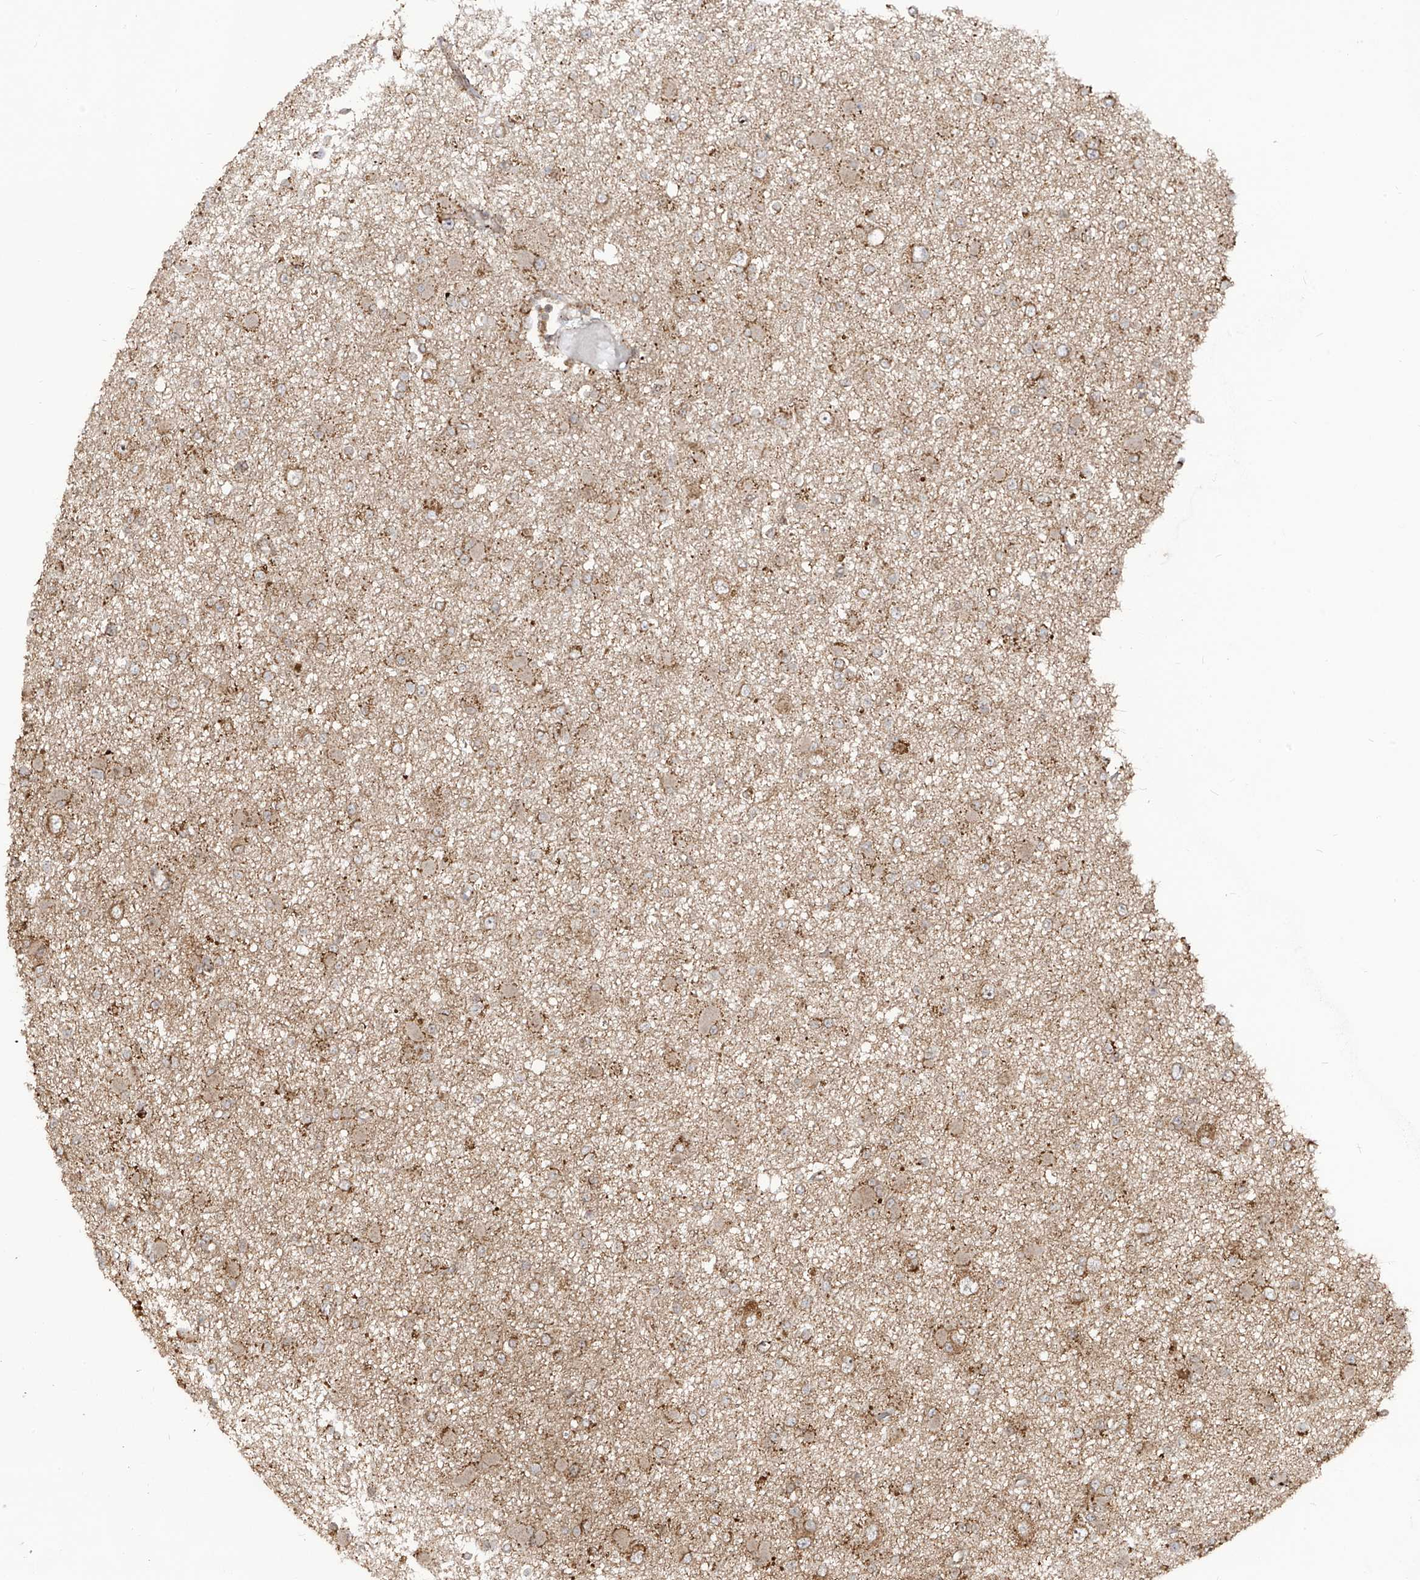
{"staining": {"intensity": "moderate", "quantity": ">75%", "location": "cytoplasmic/membranous"}, "tissue": "glioma", "cell_type": "Tumor cells", "image_type": "cancer", "snomed": [{"axis": "morphology", "description": "Glioma, malignant, Low grade"}, {"axis": "topography", "description": "Brain"}], "caption": "Immunohistochemistry histopathology image of neoplastic tissue: human glioma stained using immunohistochemistry (IHC) shows medium levels of moderate protein expression localized specifically in the cytoplasmic/membranous of tumor cells, appearing as a cytoplasmic/membranous brown color.", "gene": "TRIM67", "patient": {"sex": "female", "age": 22}}